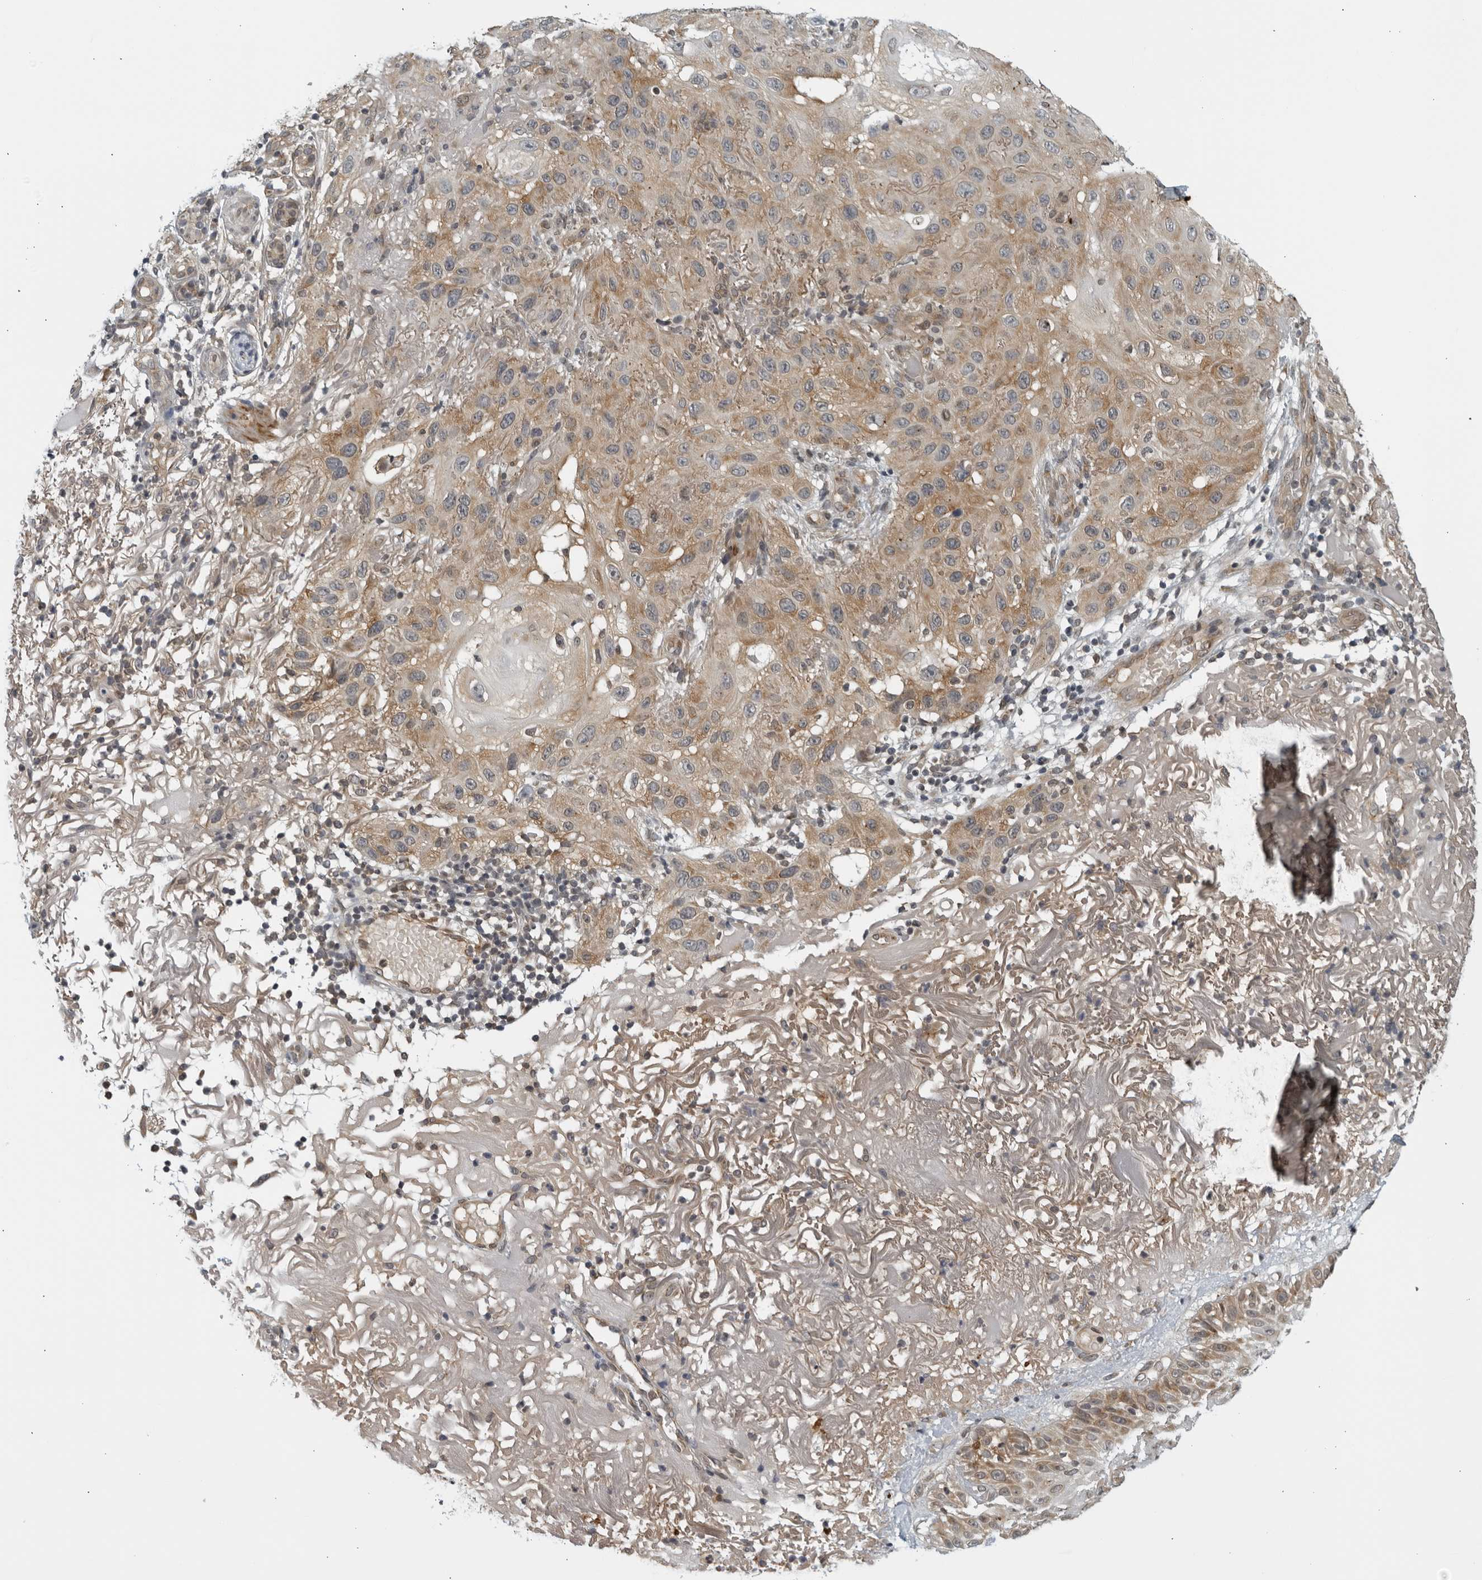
{"staining": {"intensity": "moderate", "quantity": "25%-75%", "location": "cytoplasmic/membranous"}, "tissue": "skin cancer", "cell_type": "Tumor cells", "image_type": "cancer", "snomed": [{"axis": "morphology", "description": "Normal tissue, NOS"}, {"axis": "morphology", "description": "Squamous cell carcinoma, NOS"}, {"axis": "topography", "description": "Skin"}], "caption": "Skin cancer stained with DAB (3,3'-diaminobenzidine) immunohistochemistry demonstrates medium levels of moderate cytoplasmic/membranous staining in about 25%-75% of tumor cells.", "gene": "RC3H1", "patient": {"sex": "female", "age": 96}}